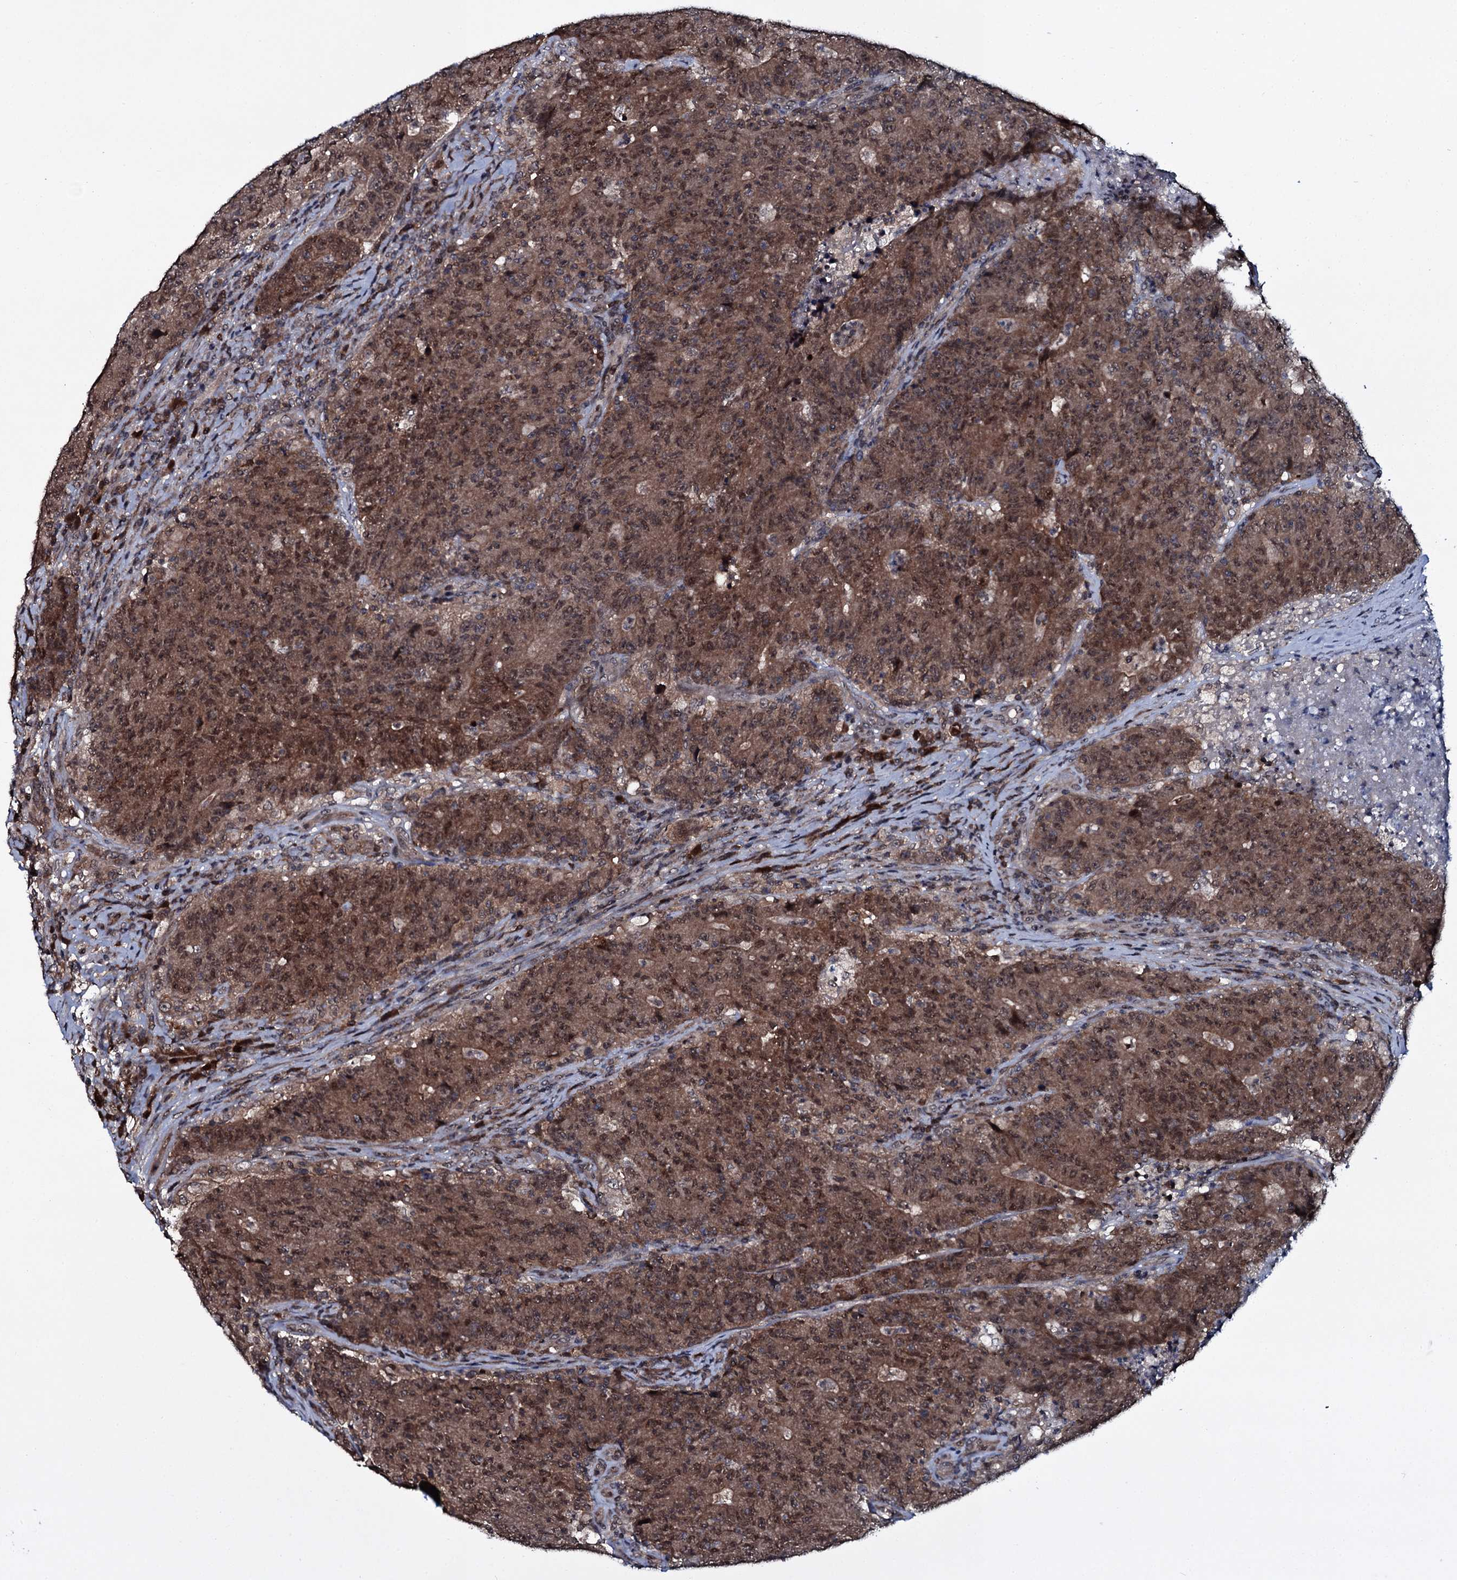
{"staining": {"intensity": "moderate", "quantity": ">75%", "location": "cytoplasmic/membranous,nuclear"}, "tissue": "colorectal cancer", "cell_type": "Tumor cells", "image_type": "cancer", "snomed": [{"axis": "morphology", "description": "Adenocarcinoma, NOS"}, {"axis": "topography", "description": "Colon"}], "caption": "Colorectal cancer tissue shows moderate cytoplasmic/membranous and nuclear expression in approximately >75% of tumor cells, visualized by immunohistochemistry.", "gene": "HDDC3", "patient": {"sex": "female", "age": 75}}